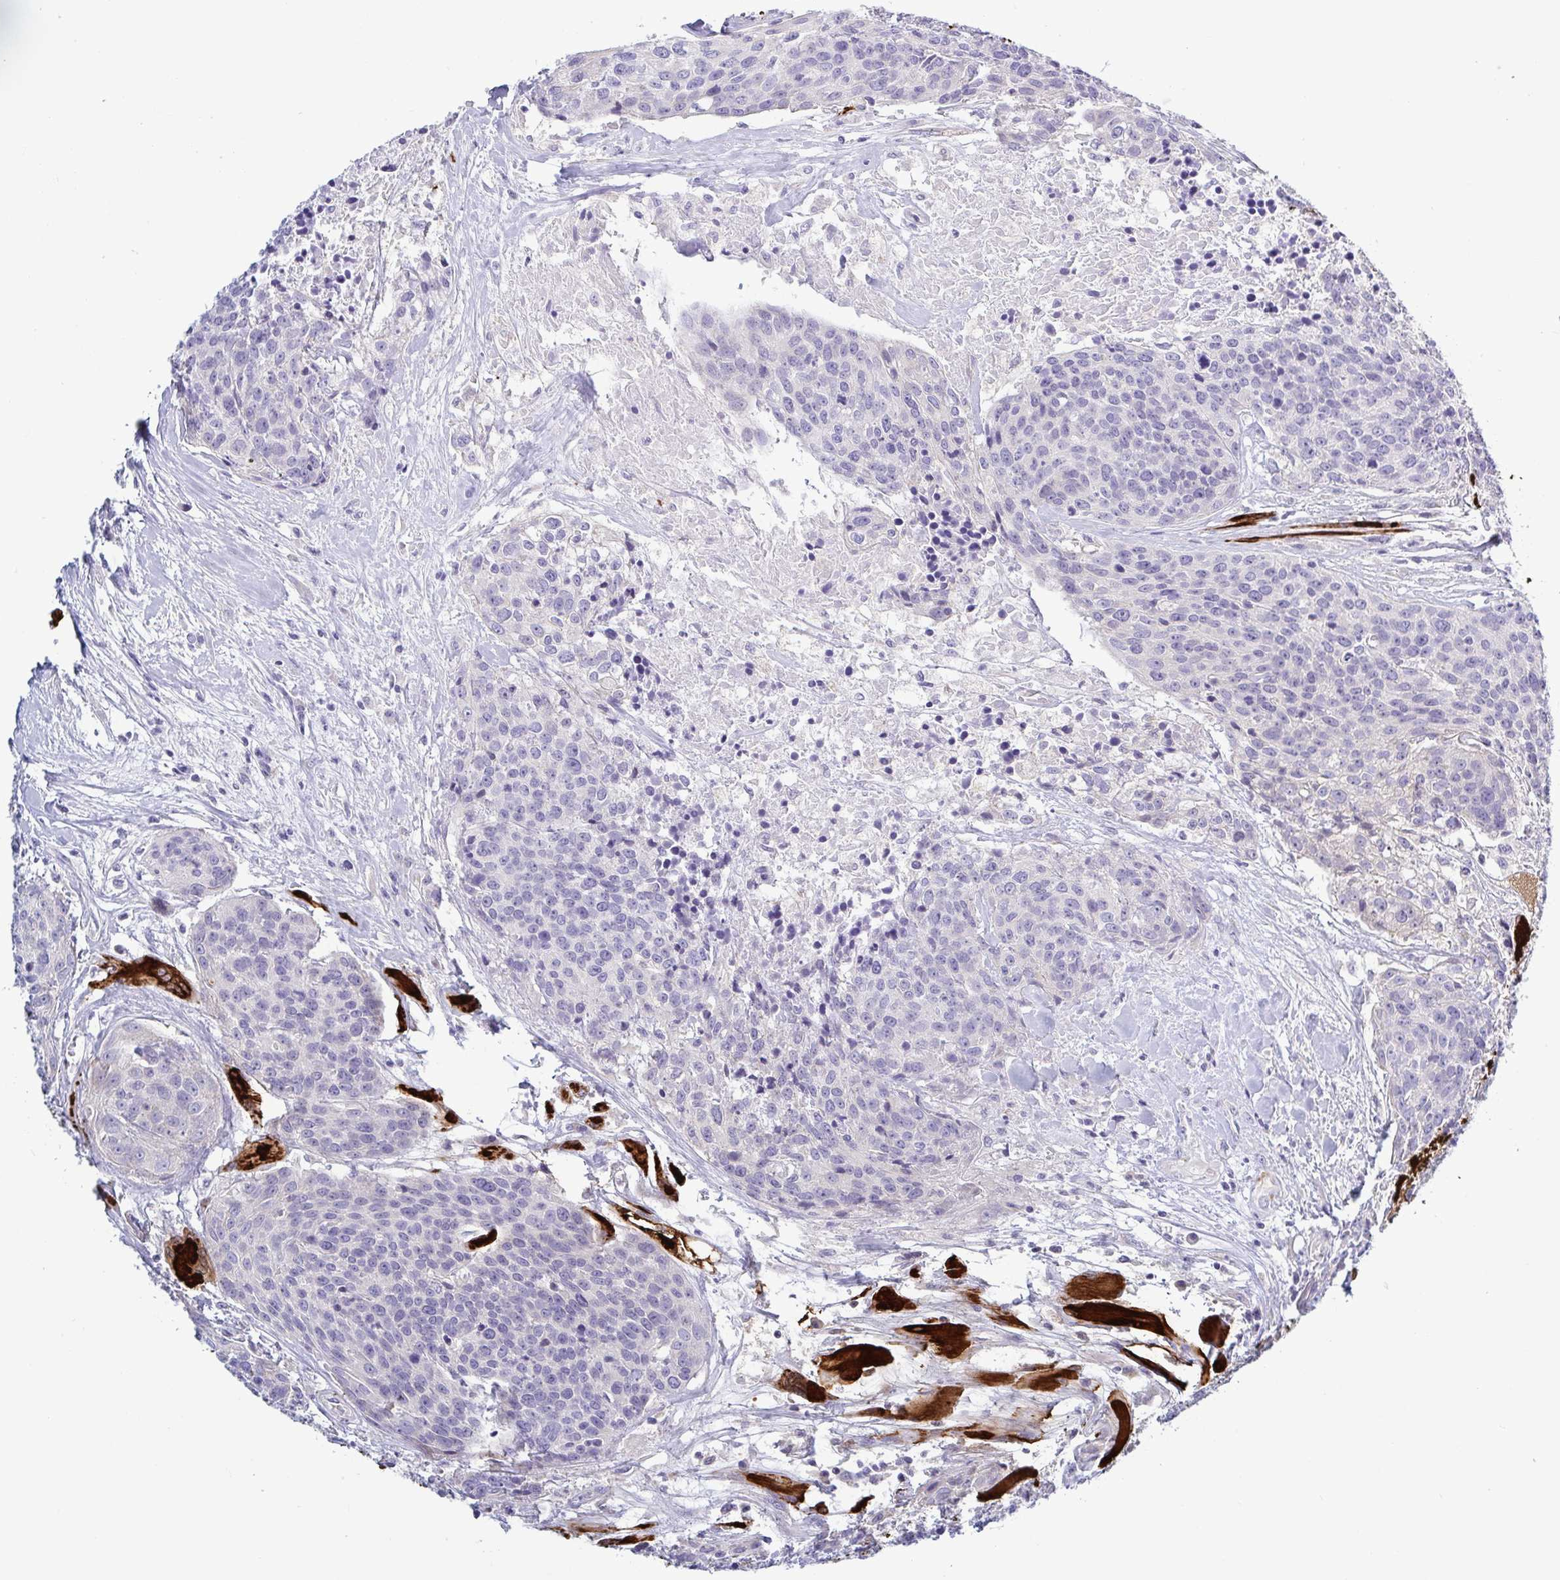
{"staining": {"intensity": "negative", "quantity": "none", "location": "none"}, "tissue": "head and neck cancer", "cell_type": "Tumor cells", "image_type": "cancer", "snomed": [{"axis": "morphology", "description": "Squamous cell carcinoma, NOS"}, {"axis": "topography", "description": "Oral tissue"}, {"axis": "topography", "description": "Head-Neck"}], "caption": "DAB immunohistochemical staining of human head and neck squamous cell carcinoma displays no significant staining in tumor cells.", "gene": "TNNI2", "patient": {"sex": "male", "age": 64}}